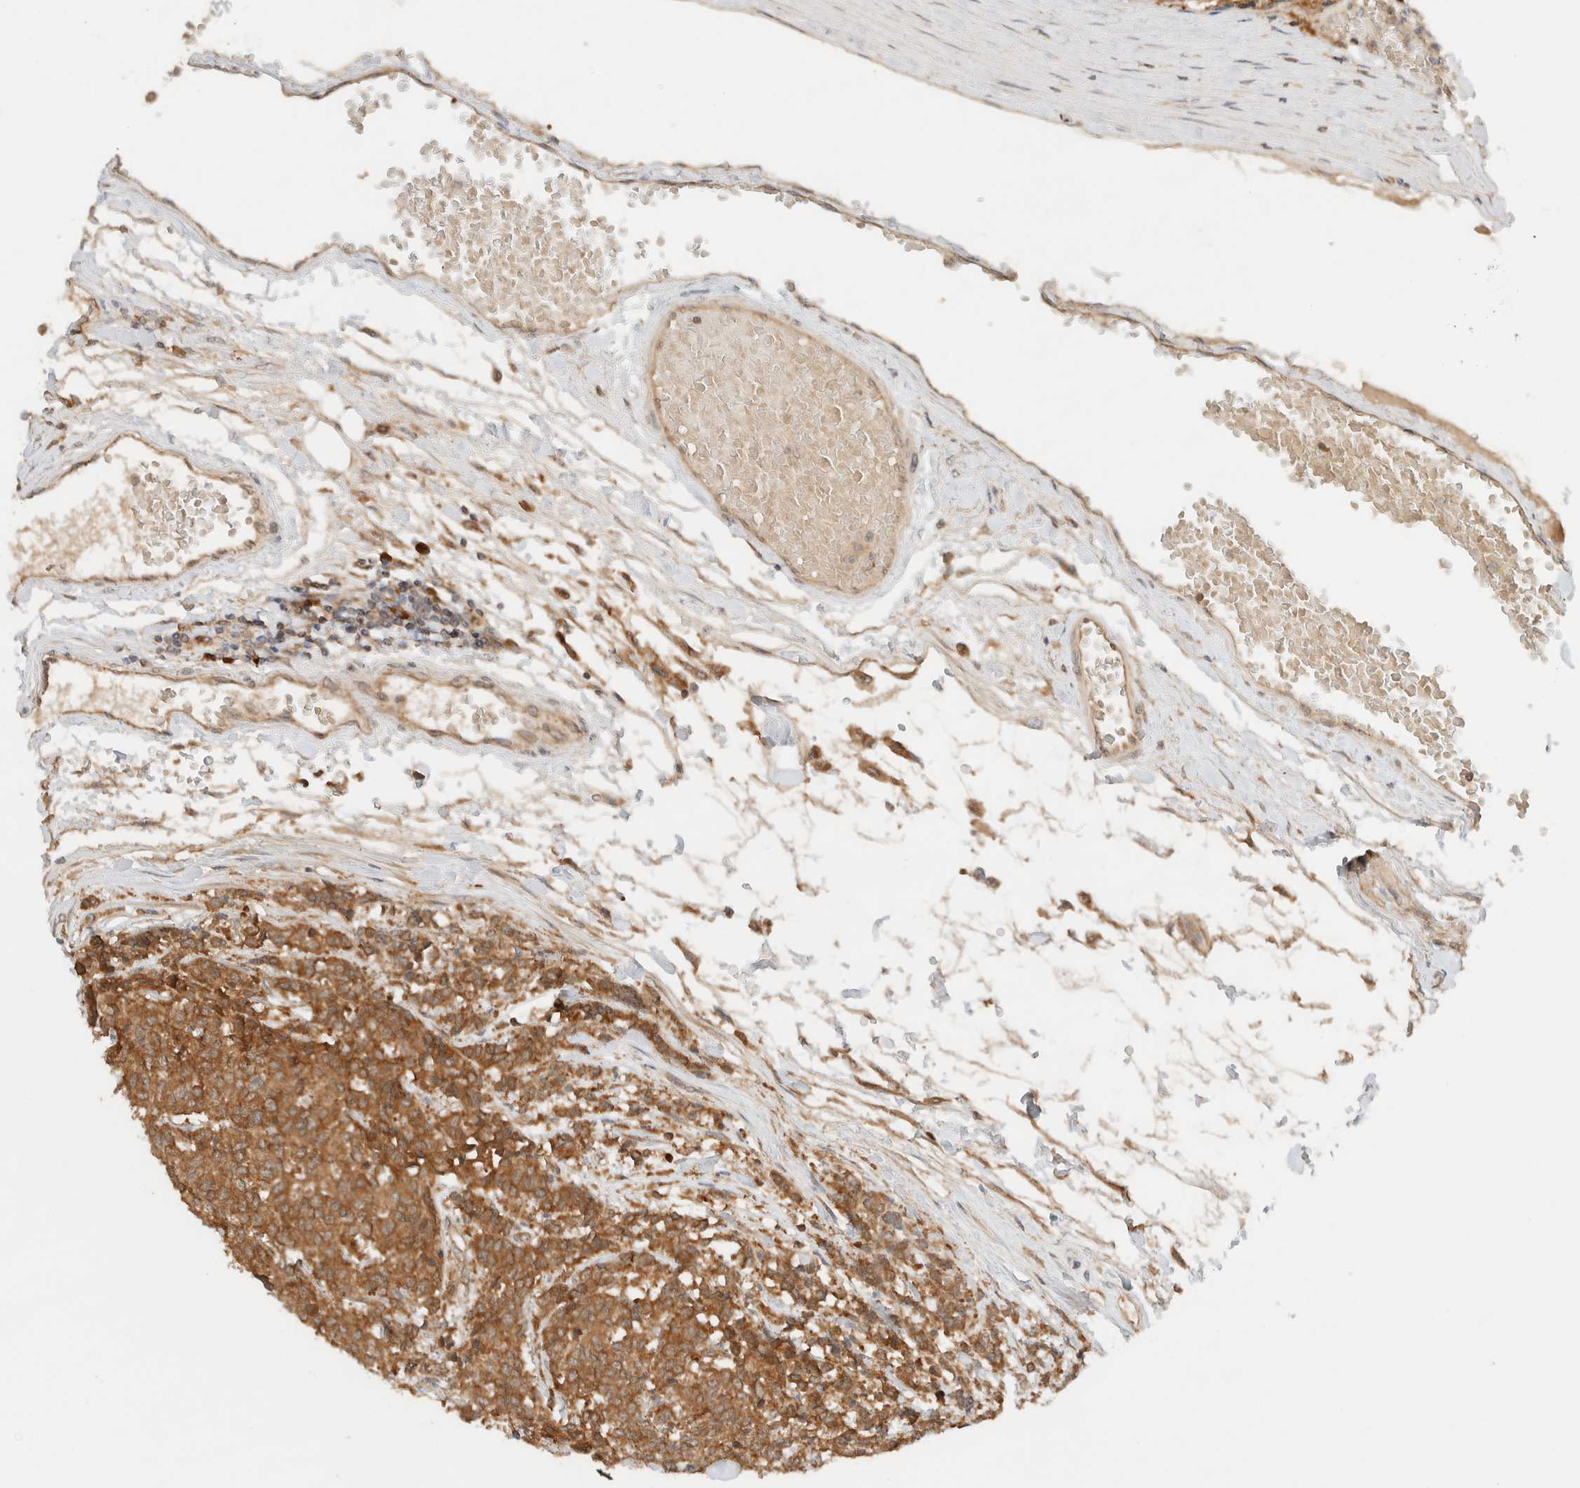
{"staining": {"intensity": "moderate", "quantity": ">75%", "location": "cytoplasmic/membranous"}, "tissue": "carcinoid", "cell_type": "Tumor cells", "image_type": "cancer", "snomed": [{"axis": "morphology", "description": "Carcinoid, malignant, NOS"}, {"axis": "topography", "description": "Pancreas"}], "caption": "Immunohistochemical staining of human malignant carcinoid reveals medium levels of moderate cytoplasmic/membranous protein staining in about >75% of tumor cells. The staining was performed using DAB (3,3'-diaminobenzidine) to visualize the protein expression in brown, while the nuclei were stained in blue with hematoxylin (Magnification: 20x).", "gene": "ARFGEF2", "patient": {"sex": "female", "age": 54}}